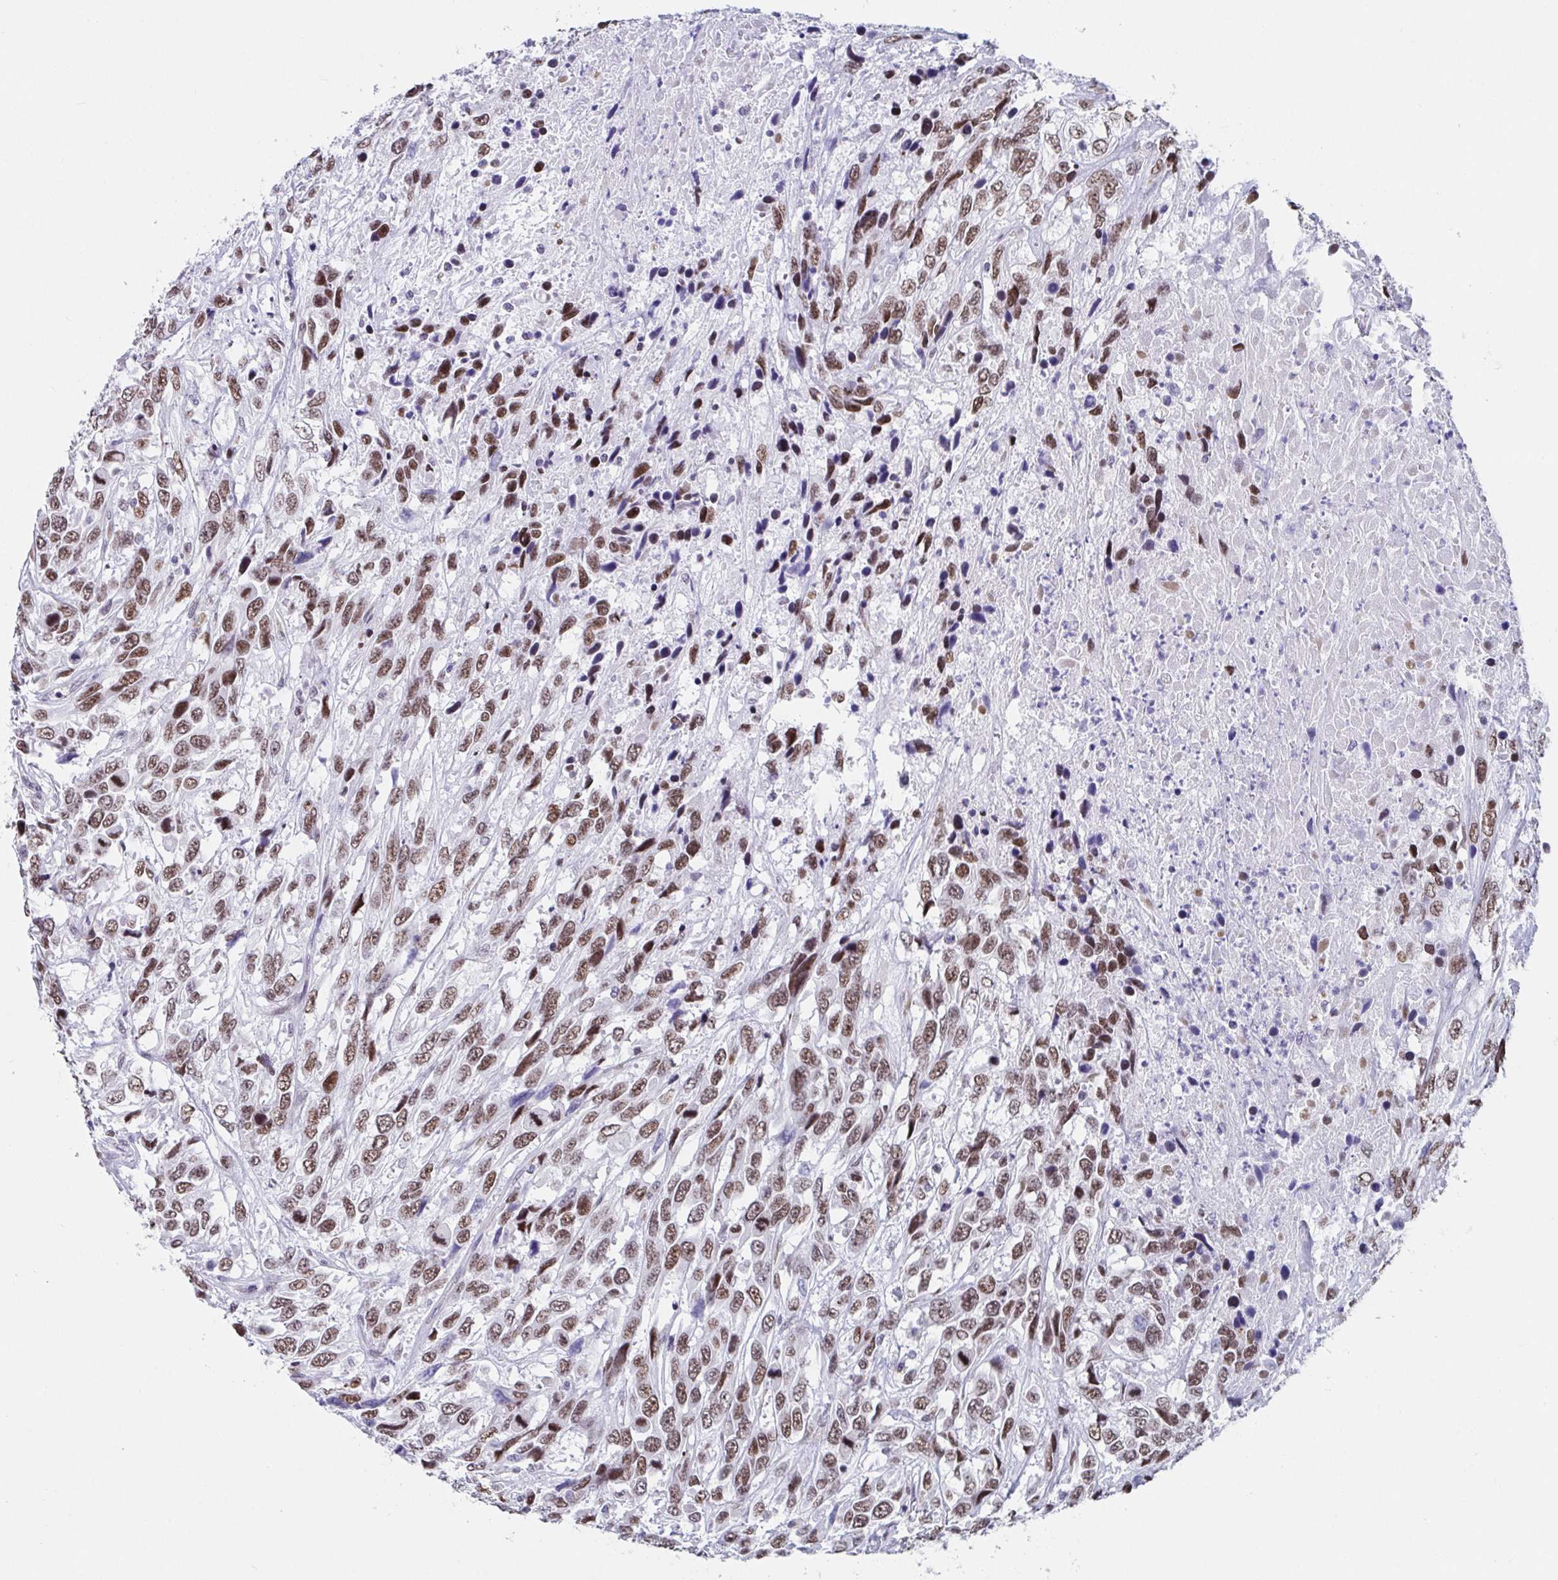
{"staining": {"intensity": "moderate", "quantity": ">75%", "location": "nuclear"}, "tissue": "urothelial cancer", "cell_type": "Tumor cells", "image_type": "cancer", "snomed": [{"axis": "morphology", "description": "Urothelial carcinoma, High grade"}, {"axis": "topography", "description": "Urinary bladder"}], "caption": "An image of urothelial carcinoma (high-grade) stained for a protein exhibits moderate nuclear brown staining in tumor cells.", "gene": "WDR72", "patient": {"sex": "female", "age": 70}}